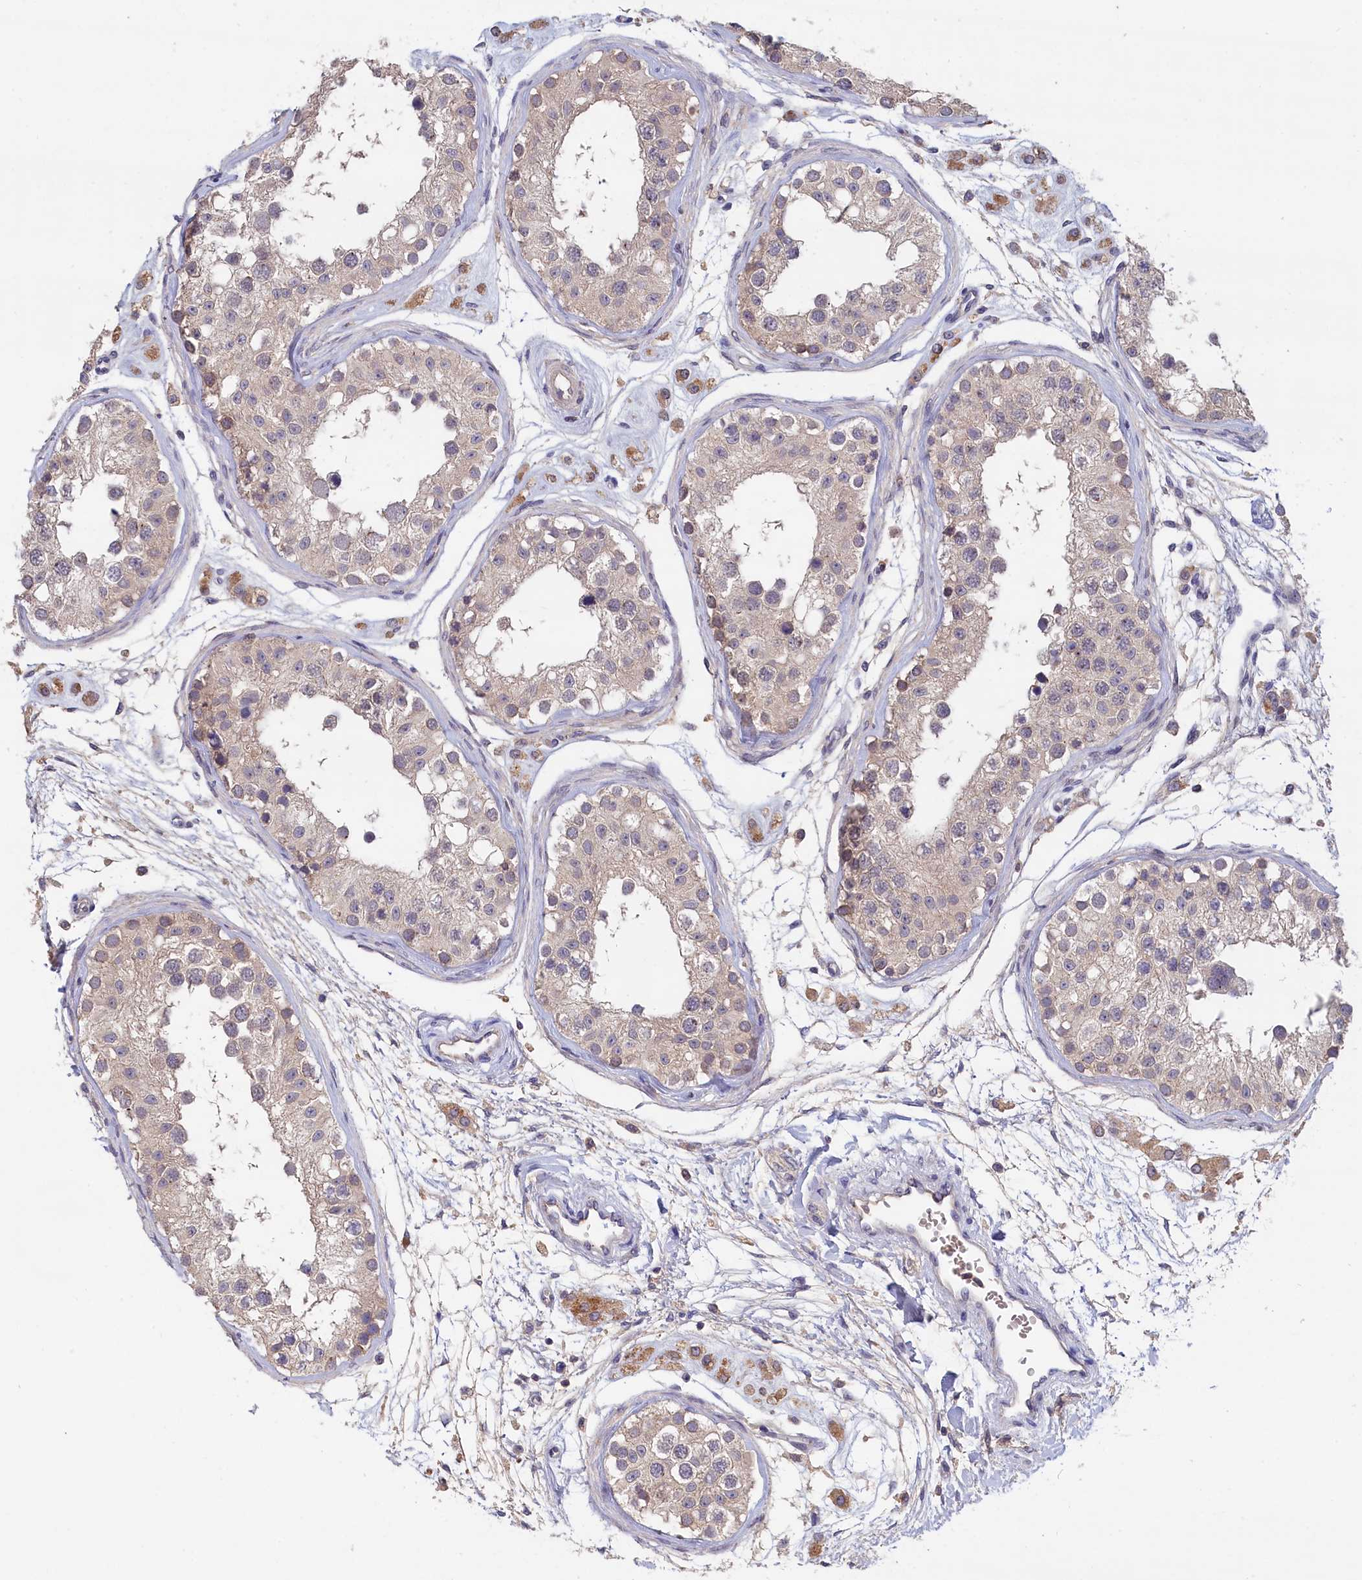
{"staining": {"intensity": "weak", "quantity": "<25%", "location": "cytoplasmic/membranous"}, "tissue": "testis", "cell_type": "Cells in seminiferous ducts", "image_type": "normal", "snomed": [{"axis": "morphology", "description": "Normal tissue, NOS"}, {"axis": "morphology", "description": "Adenocarcinoma, metastatic, NOS"}, {"axis": "topography", "description": "Testis"}], "caption": "Micrograph shows no significant protein expression in cells in seminiferous ducts of normal testis.", "gene": "CELF5", "patient": {"sex": "male", "age": 26}}